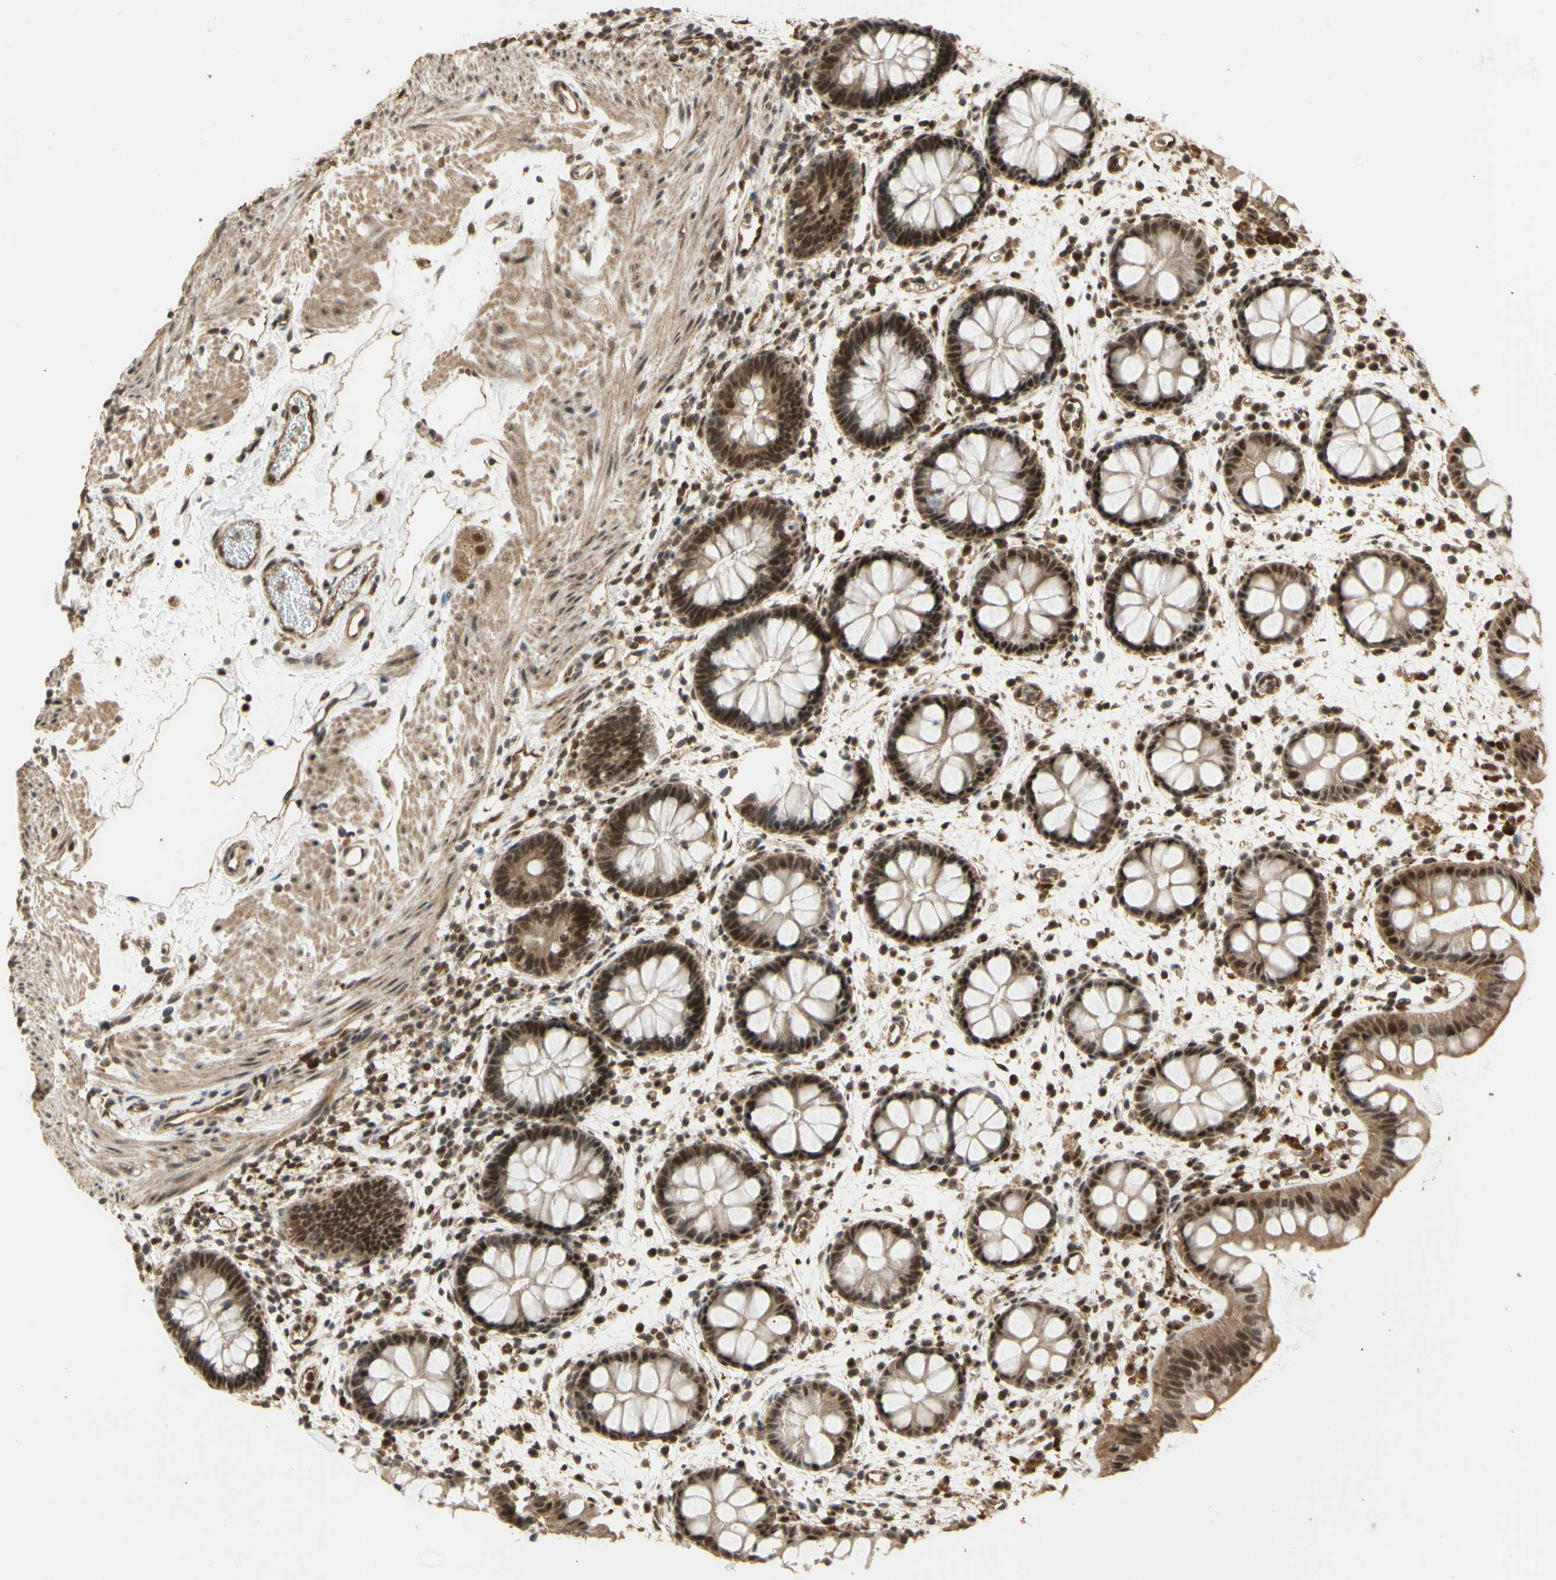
{"staining": {"intensity": "strong", "quantity": ">75%", "location": "cytoplasmic/membranous,nuclear"}, "tissue": "rectum", "cell_type": "Glandular cells", "image_type": "normal", "snomed": [{"axis": "morphology", "description": "Normal tissue, NOS"}, {"axis": "topography", "description": "Rectum"}], "caption": "Protein analysis of benign rectum reveals strong cytoplasmic/membranous,nuclear positivity in about >75% of glandular cells. The staining is performed using DAB (3,3'-diaminobenzidine) brown chromogen to label protein expression. The nuclei are counter-stained blue using hematoxylin.", "gene": "GTF2E2", "patient": {"sex": "female", "age": 24}}